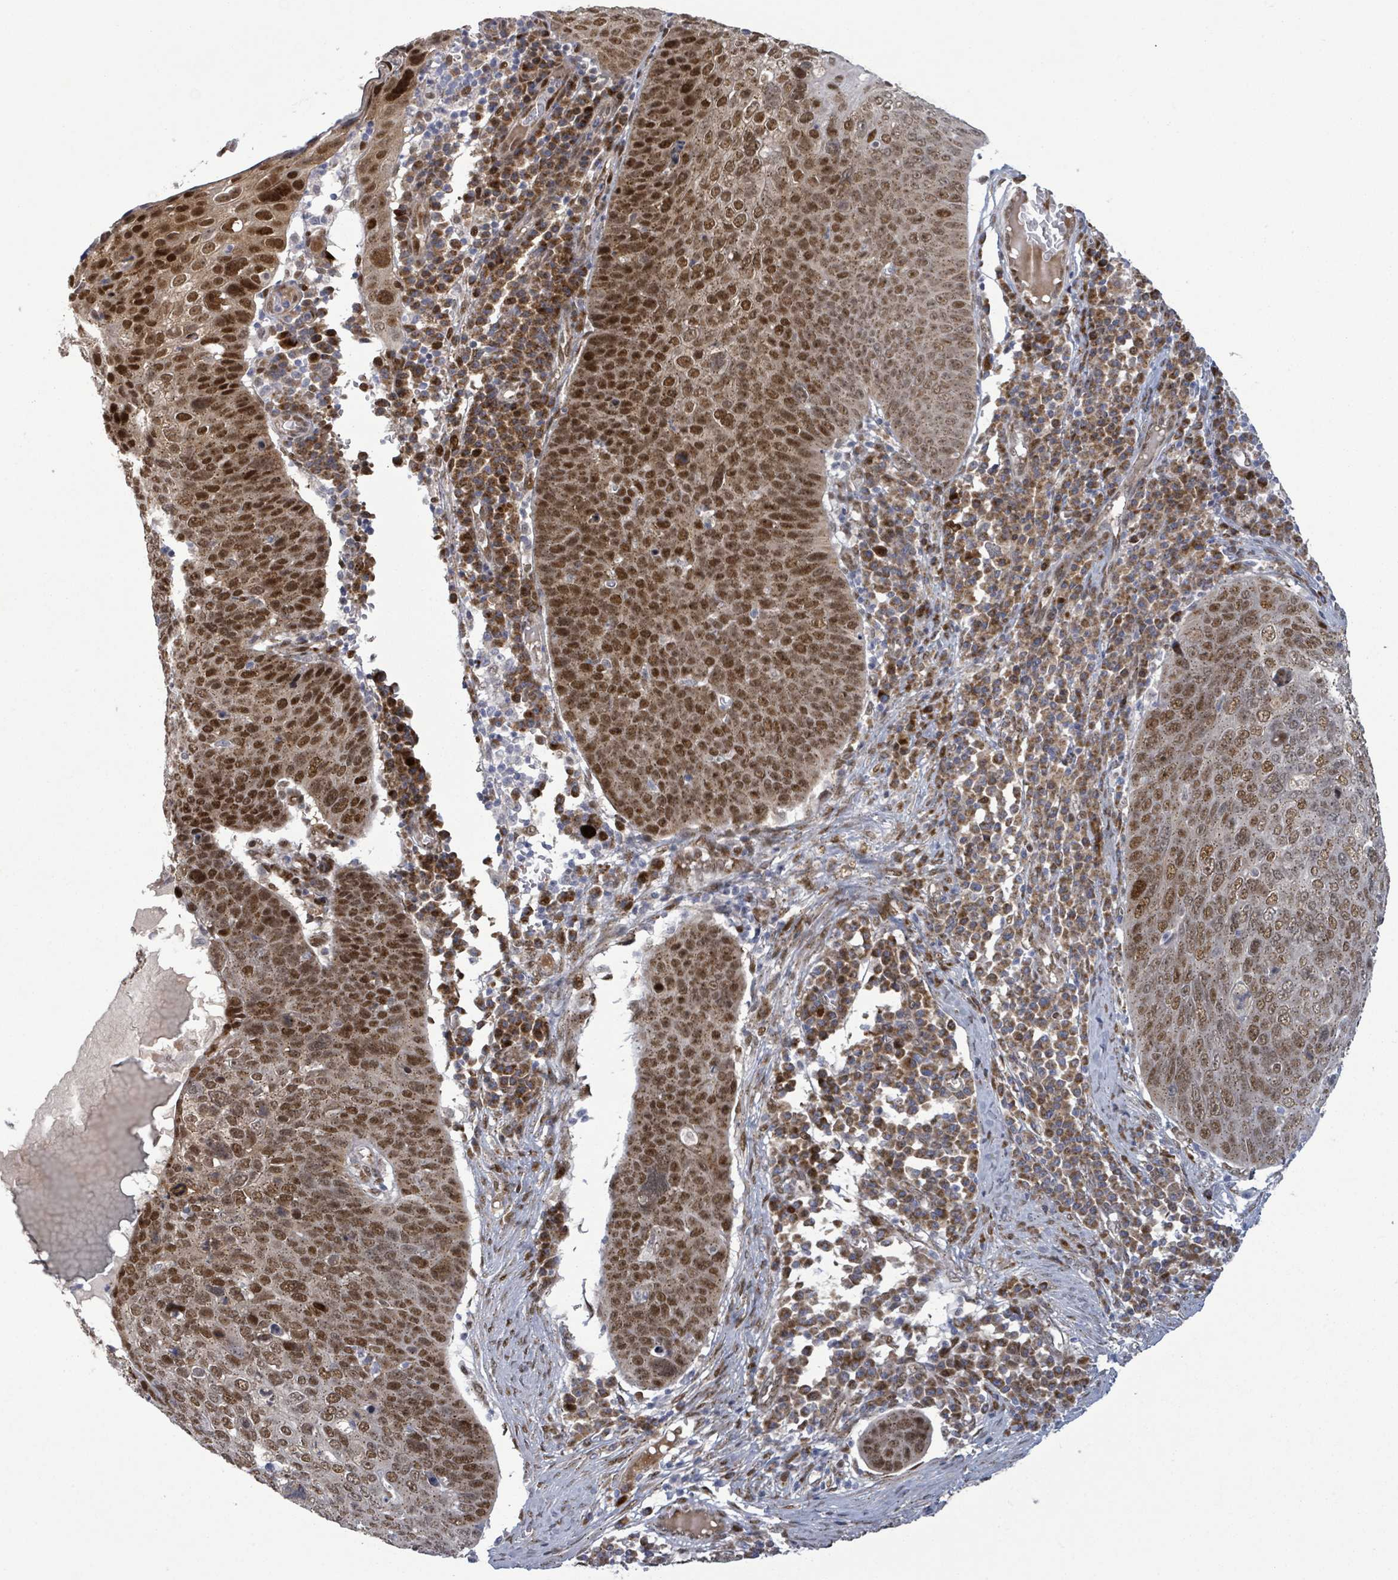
{"staining": {"intensity": "moderate", "quantity": ">75%", "location": "nuclear"}, "tissue": "skin cancer", "cell_type": "Tumor cells", "image_type": "cancer", "snomed": [{"axis": "morphology", "description": "Squamous cell carcinoma, NOS"}, {"axis": "topography", "description": "Skin"}], "caption": "Human skin cancer stained with a protein marker demonstrates moderate staining in tumor cells.", "gene": "TUSC1", "patient": {"sex": "male", "age": 71}}